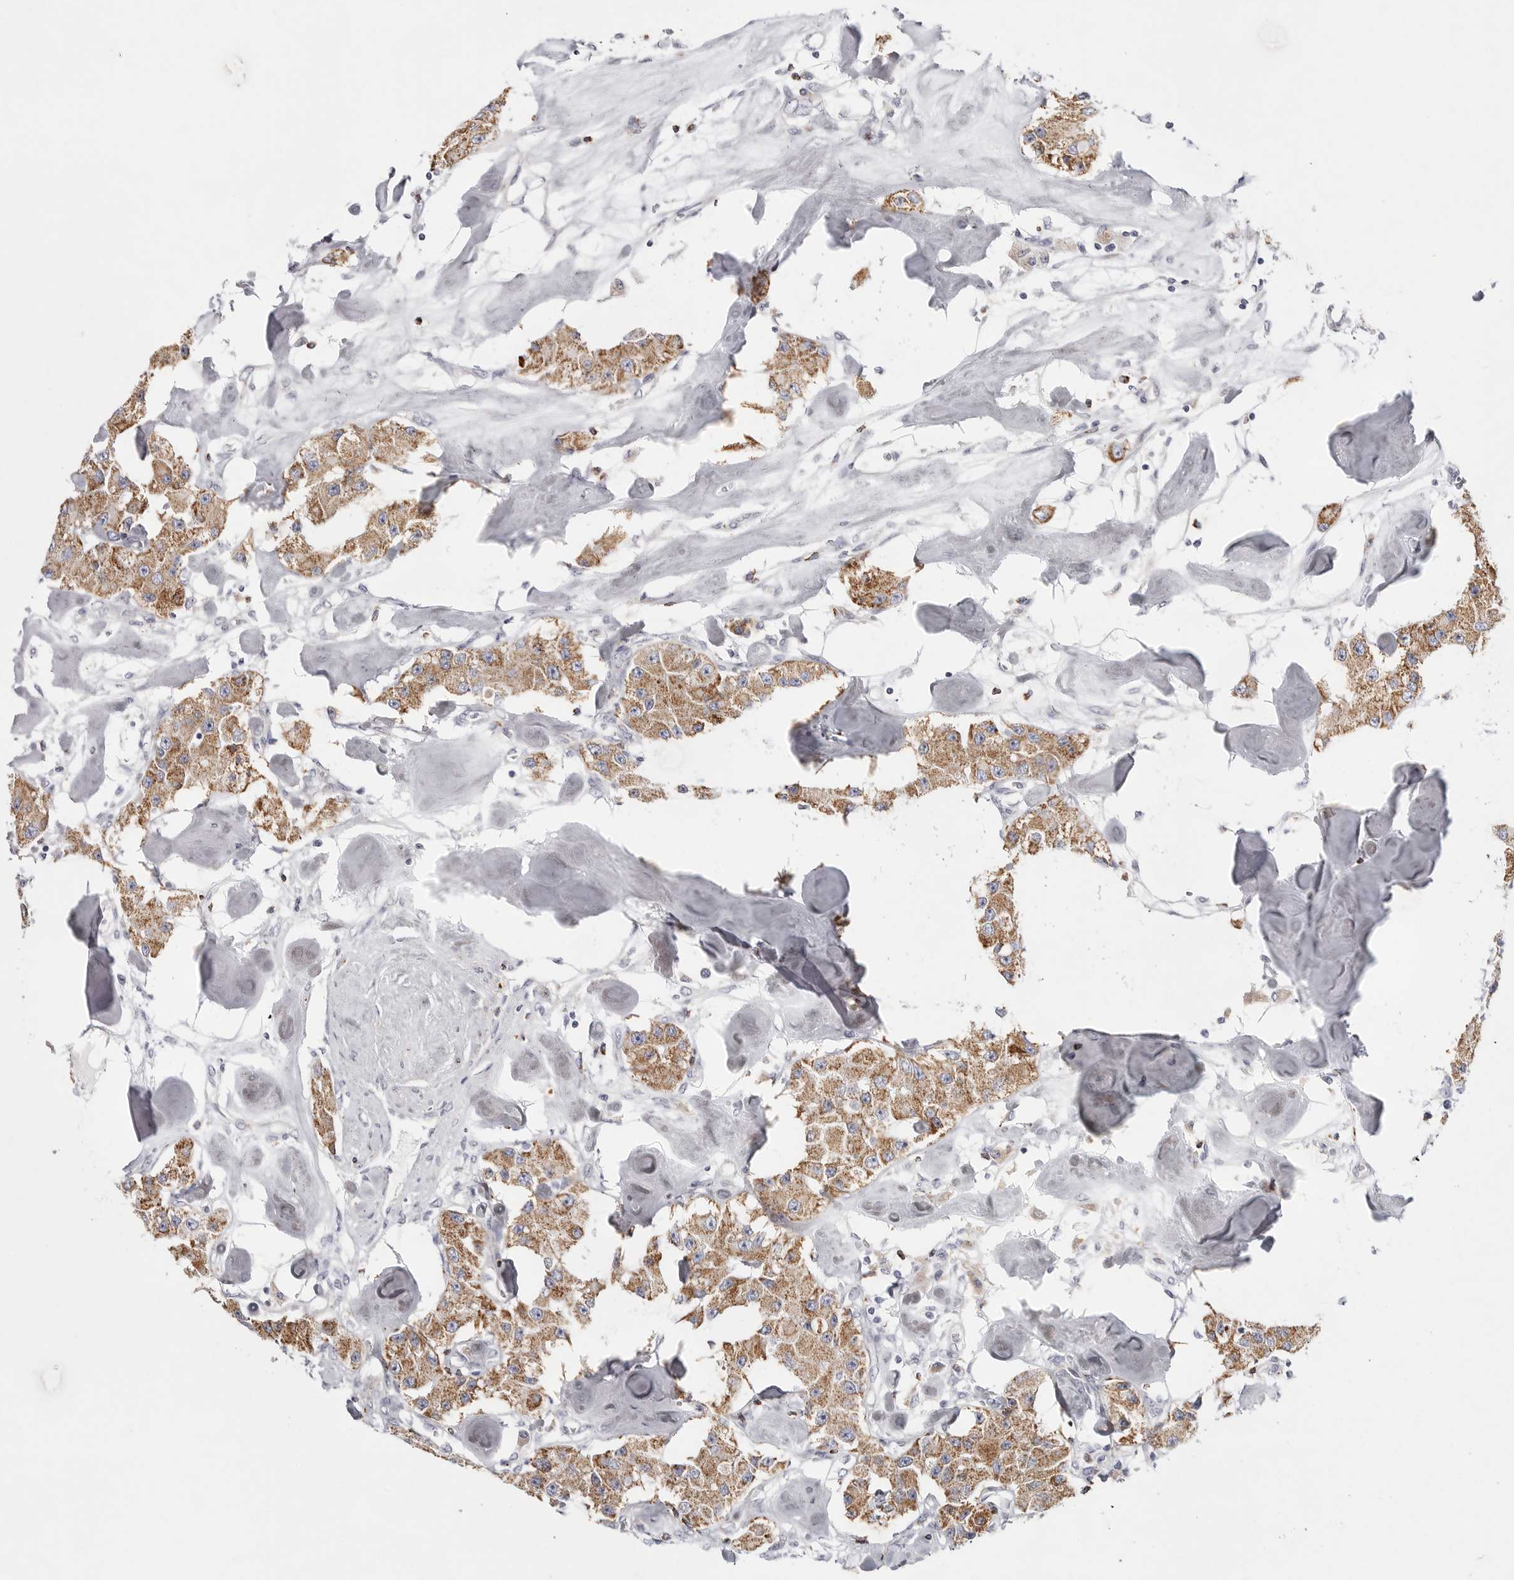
{"staining": {"intensity": "moderate", "quantity": ">75%", "location": "cytoplasmic/membranous"}, "tissue": "carcinoid", "cell_type": "Tumor cells", "image_type": "cancer", "snomed": [{"axis": "morphology", "description": "Carcinoid, malignant, NOS"}, {"axis": "topography", "description": "Pancreas"}], "caption": "Immunohistochemical staining of human carcinoid demonstrates medium levels of moderate cytoplasmic/membranous protein staining in approximately >75% of tumor cells. (Stains: DAB (3,3'-diaminobenzidine) in brown, nuclei in blue, Microscopy: brightfield microscopy at high magnification).", "gene": "ELP3", "patient": {"sex": "male", "age": 41}}